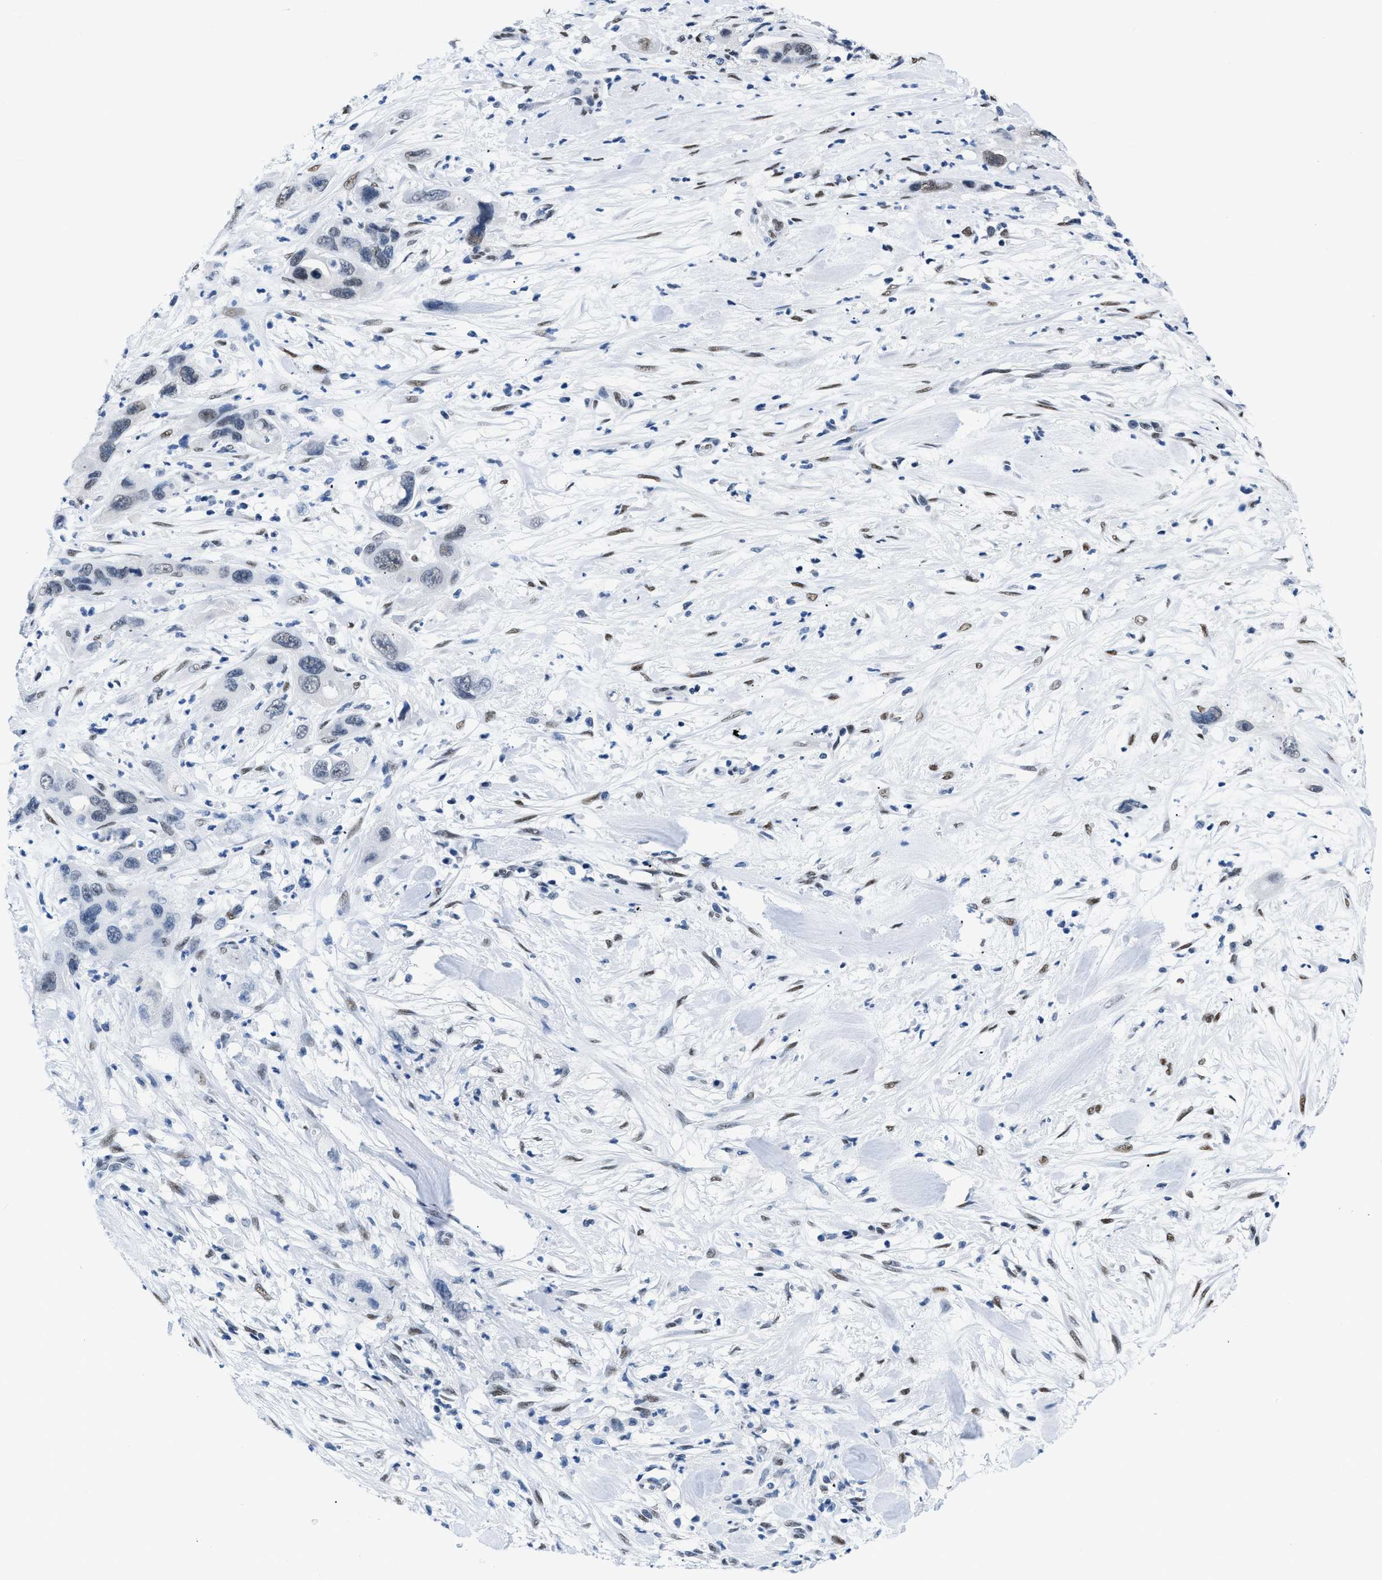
{"staining": {"intensity": "moderate", "quantity": "25%-75%", "location": "nuclear"}, "tissue": "pancreatic cancer", "cell_type": "Tumor cells", "image_type": "cancer", "snomed": [{"axis": "morphology", "description": "Adenocarcinoma, NOS"}, {"axis": "topography", "description": "Pancreas"}], "caption": "Immunohistochemistry (IHC) of pancreatic cancer demonstrates medium levels of moderate nuclear staining in about 25%-75% of tumor cells.", "gene": "CTBP1", "patient": {"sex": "female", "age": 71}}